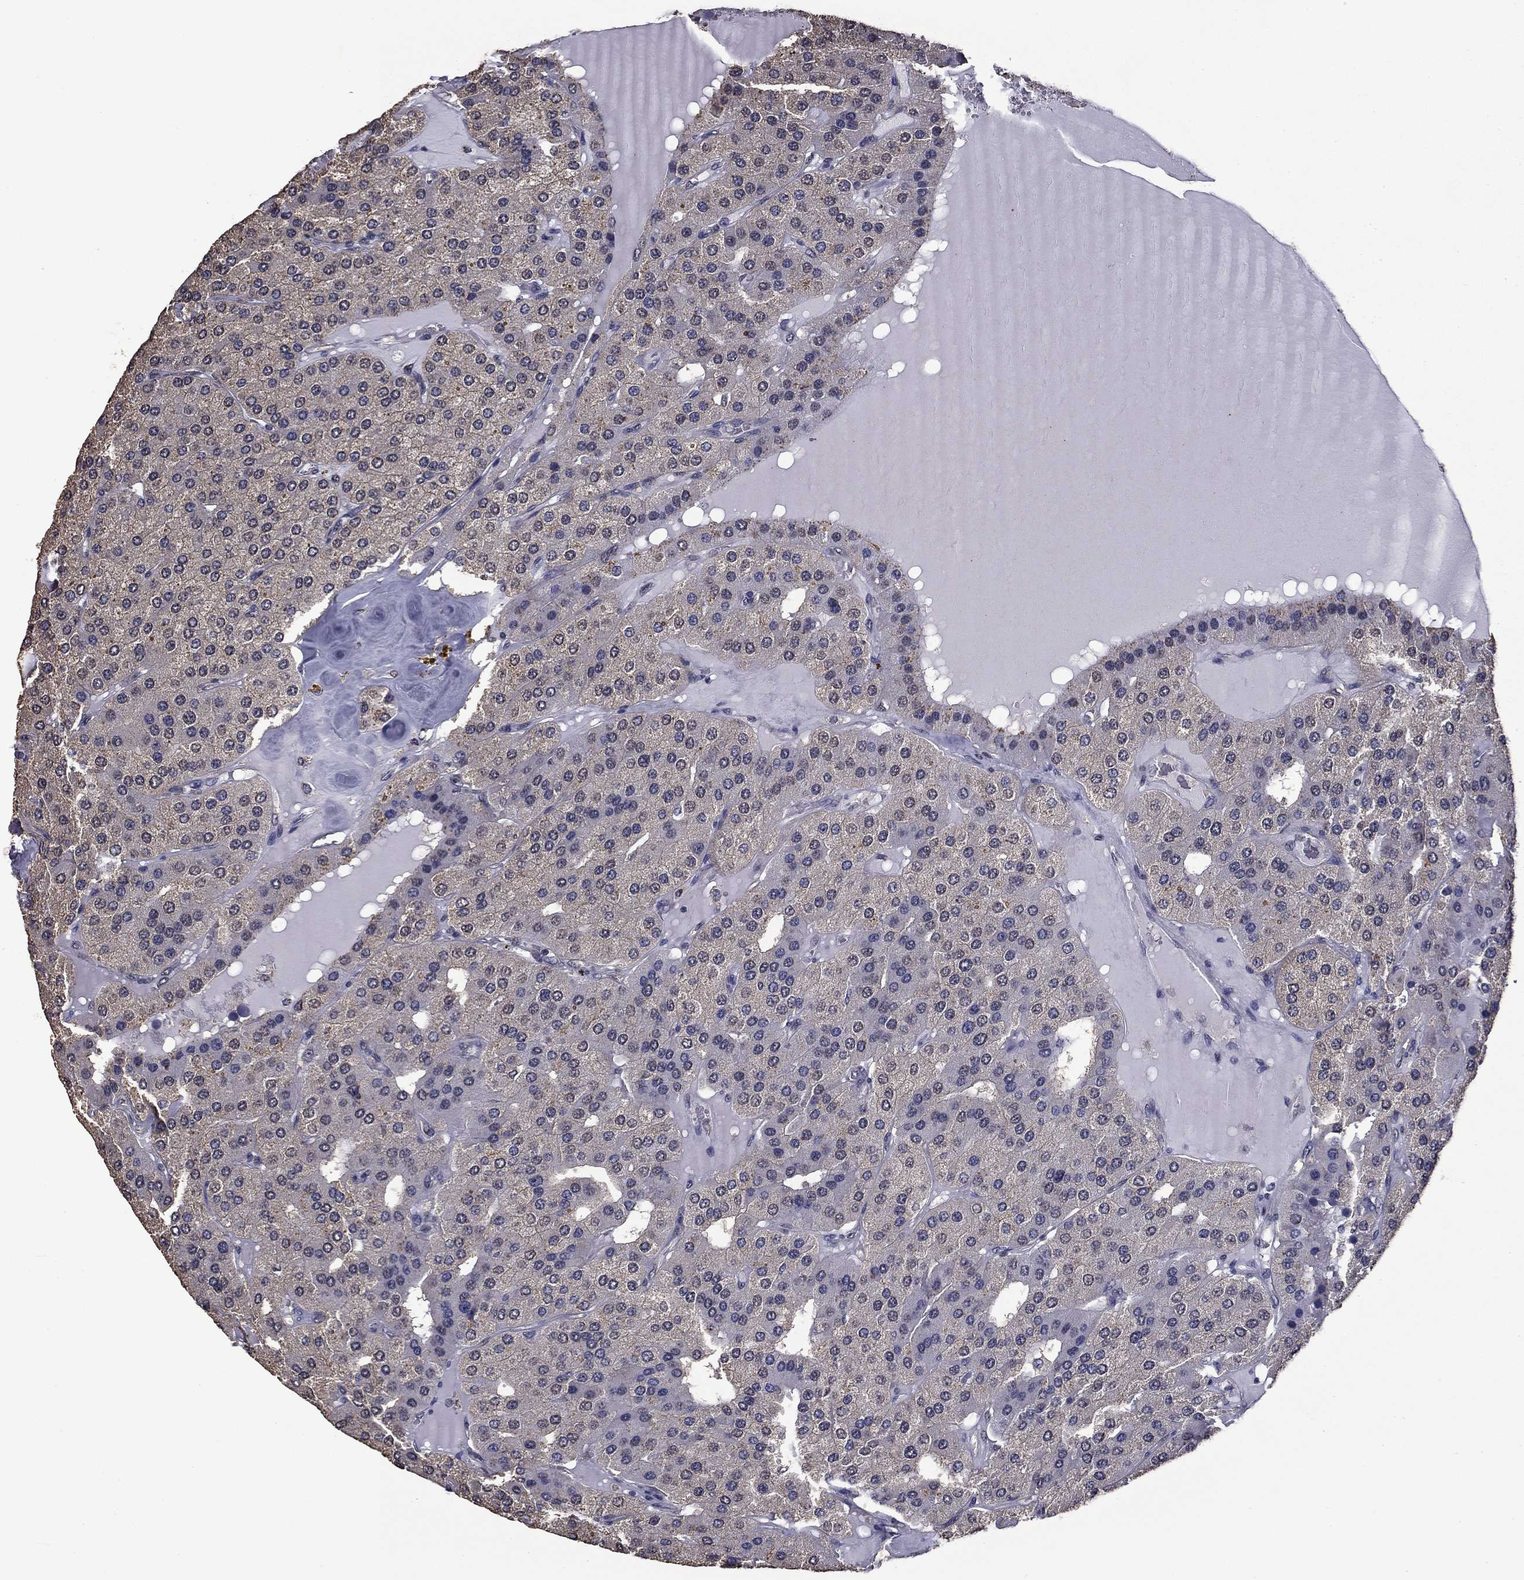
{"staining": {"intensity": "negative", "quantity": "none", "location": "none"}, "tissue": "parathyroid gland", "cell_type": "Glandular cells", "image_type": "normal", "snomed": [{"axis": "morphology", "description": "Normal tissue, NOS"}, {"axis": "morphology", "description": "Adenoma, NOS"}, {"axis": "topography", "description": "Parathyroid gland"}], "caption": "IHC histopathology image of normal human parathyroid gland stained for a protein (brown), which reveals no expression in glandular cells. (IHC, brightfield microscopy, high magnification).", "gene": "MFAP3L", "patient": {"sex": "female", "age": 86}}